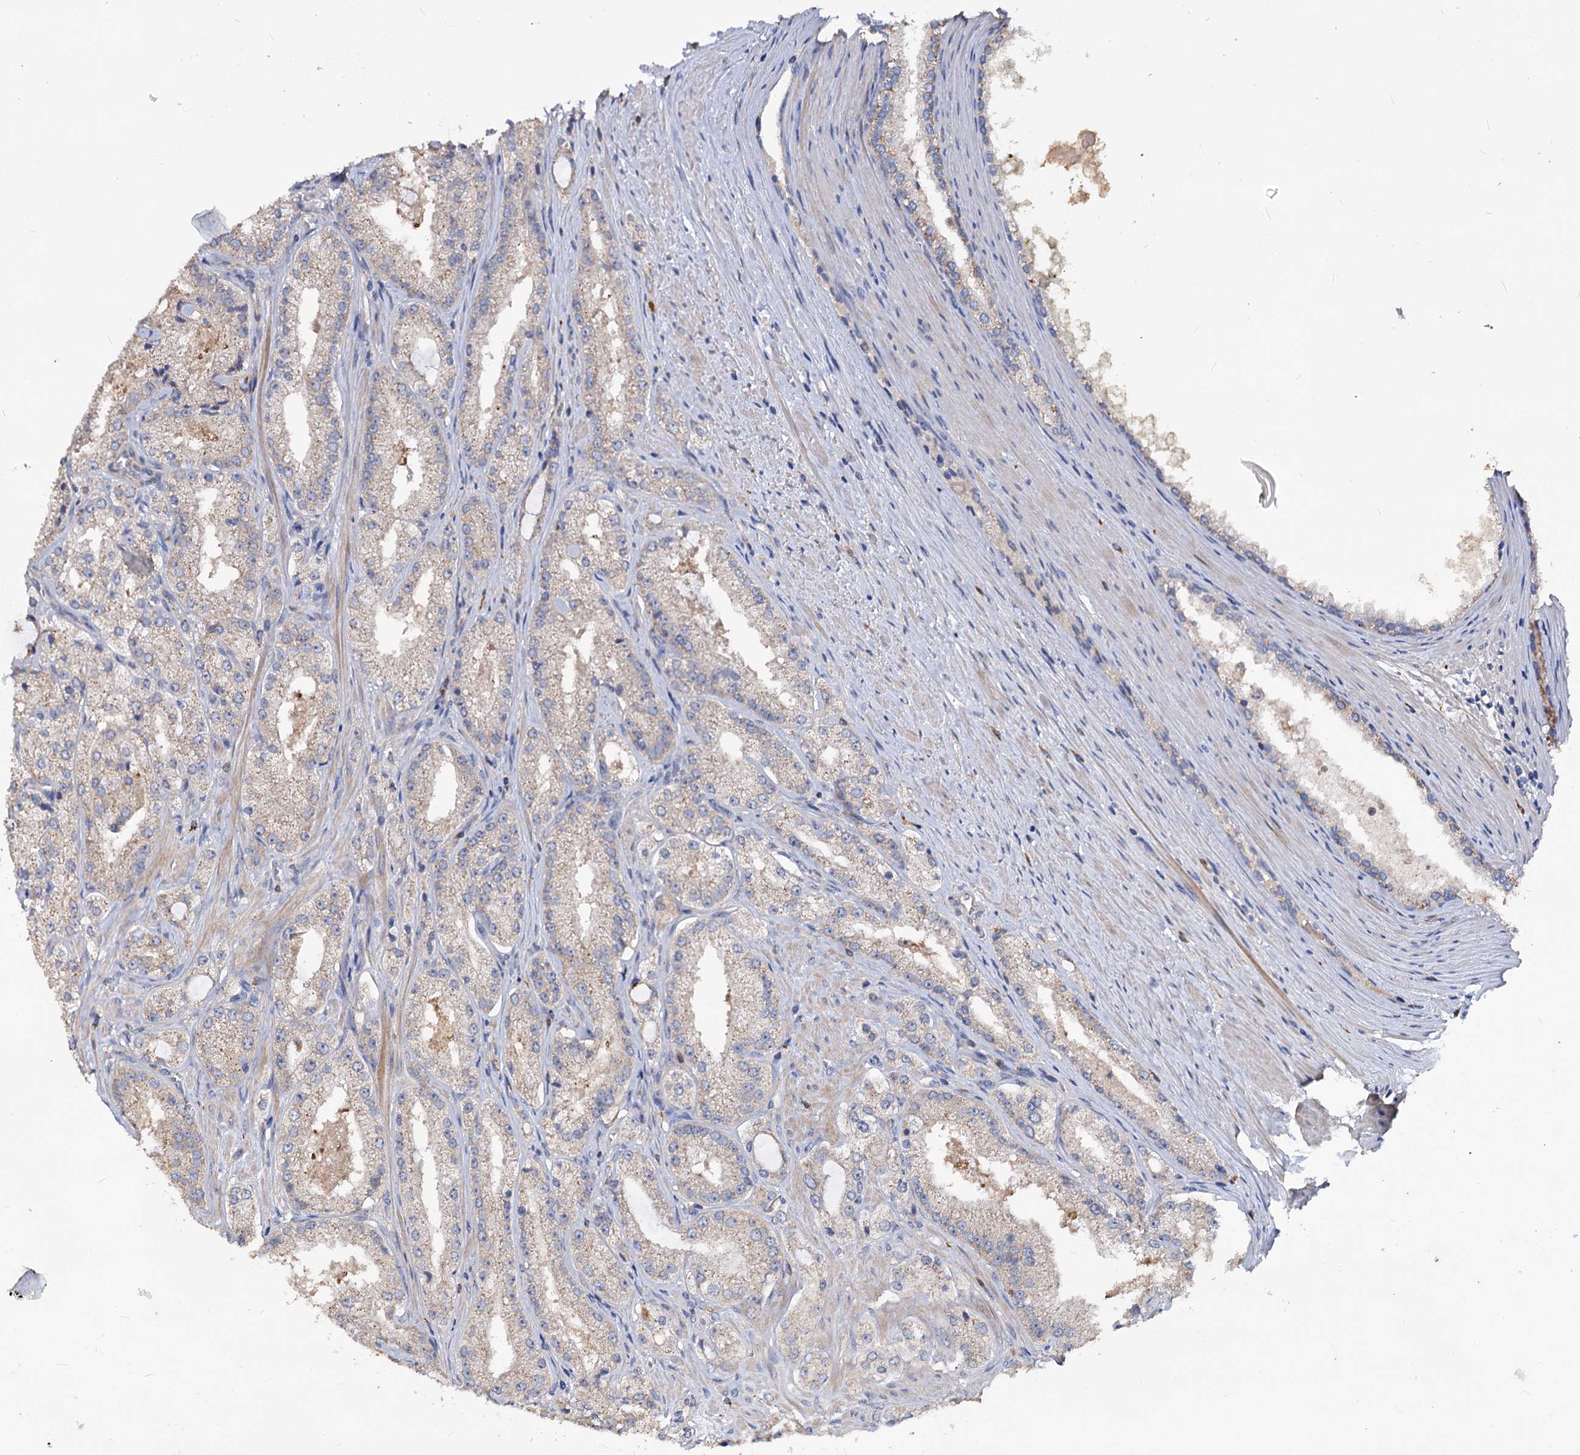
{"staining": {"intensity": "weak", "quantity": "25%-75%", "location": "cytoplasmic/membranous"}, "tissue": "prostate cancer", "cell_type": "Tumor cells", "image_type": "cancer", "snomed": [{"axis": "morphology", "description": "Adenocarcinoma, Low grade"}, {"axis": "topography", "description": "Prostate"}], "caption": "DAB (3,3'-diaminobenzidine) immunohistochemical staining of human low-grade adenocarcinoma (prostate) reveals weak cytoplasmic/membranous protein staining in about 25%-75% of tumor cells.", "gene": "ACY3", "patient": {"sex": "male", "age": 69}}